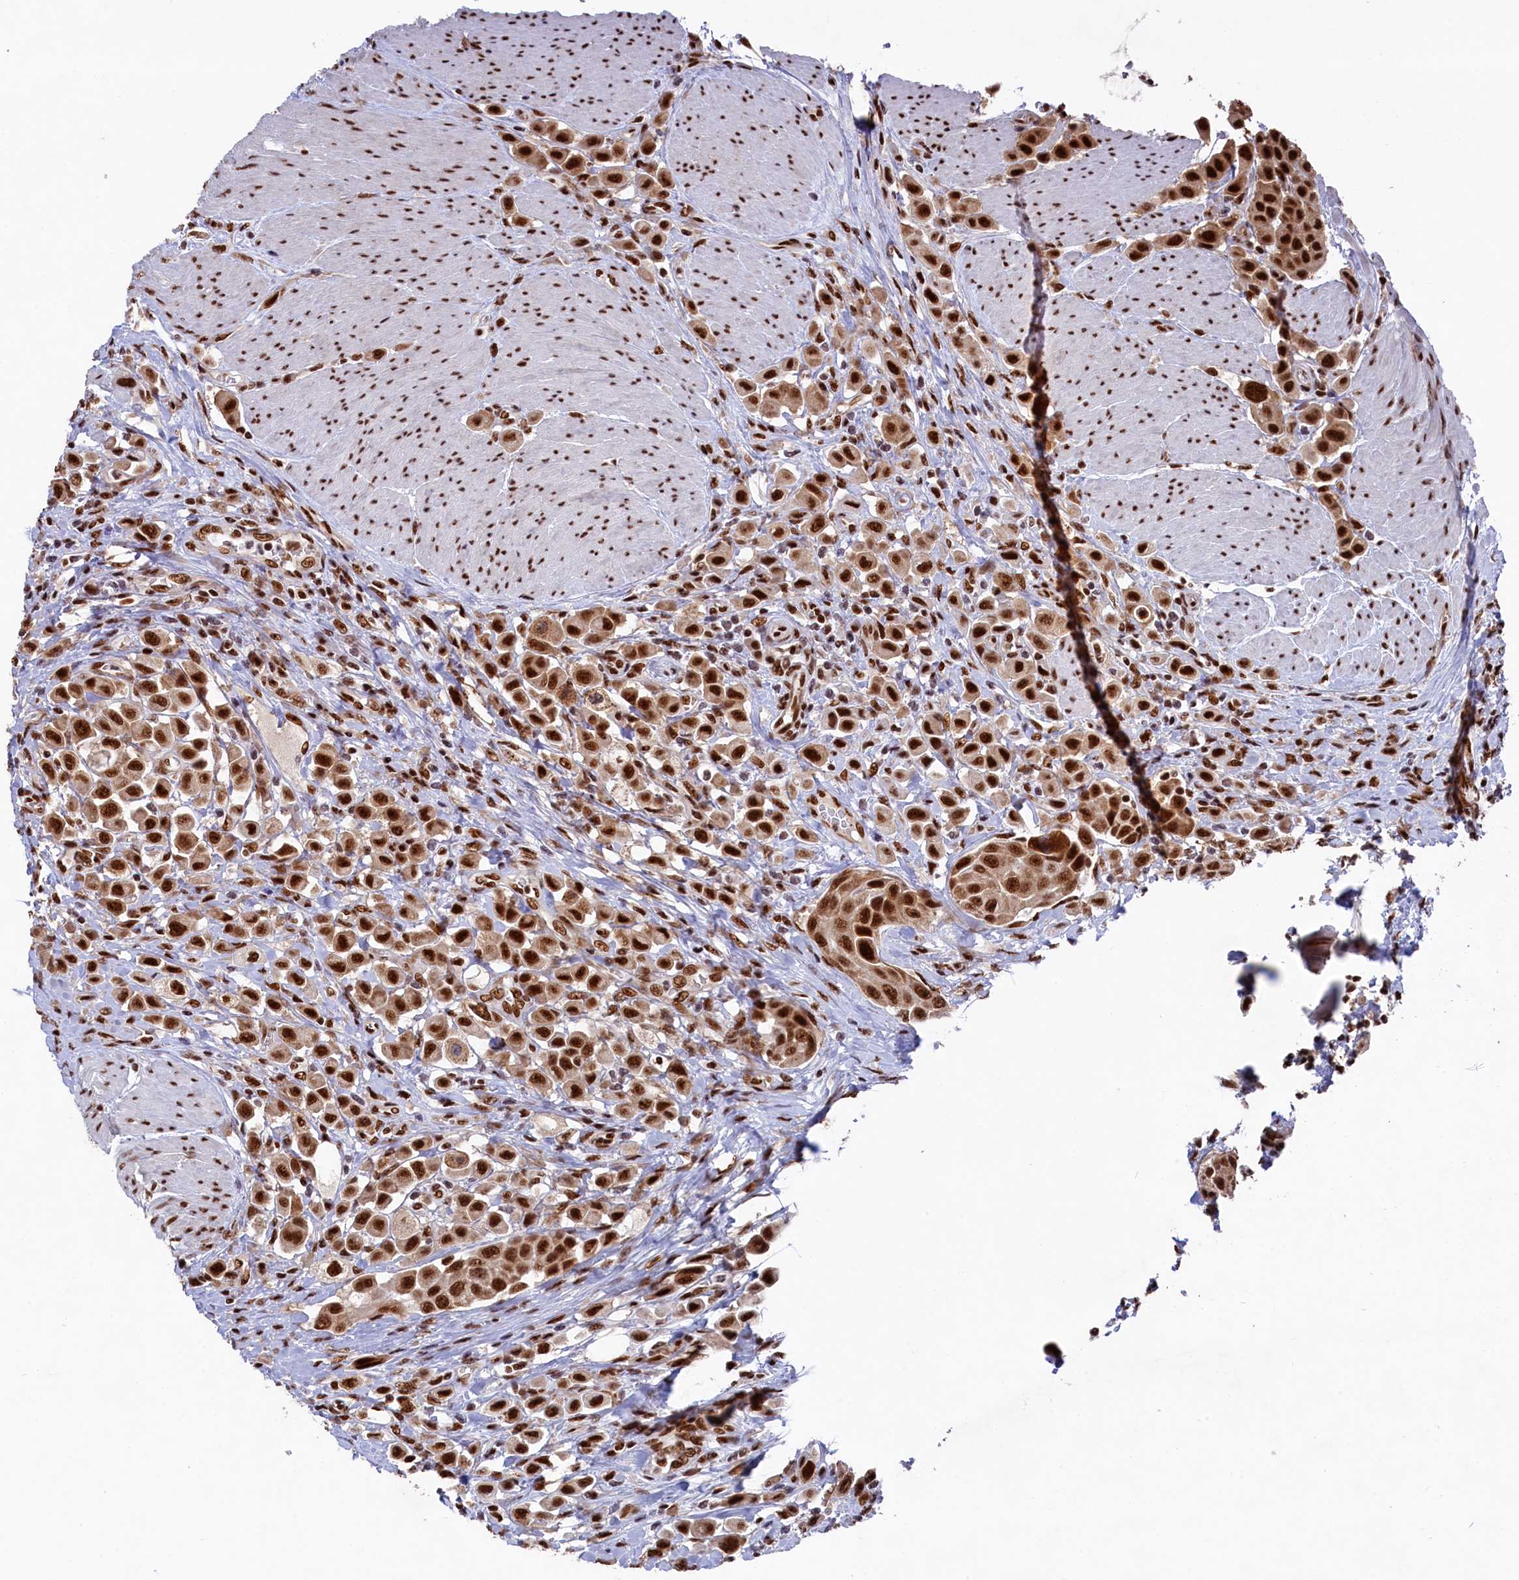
{"staining": {"intensity": "strong", "quantity": ">75%", "location": "nuclear"}, "tissue": "urothelial cancer", "cell_type": "Tumor cells", "image_type": "cancer", "snomed": [{"axis": "morphology", "description": "Urothelial carcinoma, High grade"}, {"axis": "topography", "description": "Urinary bladder"}], "caption": "High-power microscopy captured an immunohistochemistry image of urothelial cancer, revealing strong nuclear positivity in approximately >75% of tumor cells.", "gene": "PRPF31", "patient": {"sex": "male", "age": 50}}